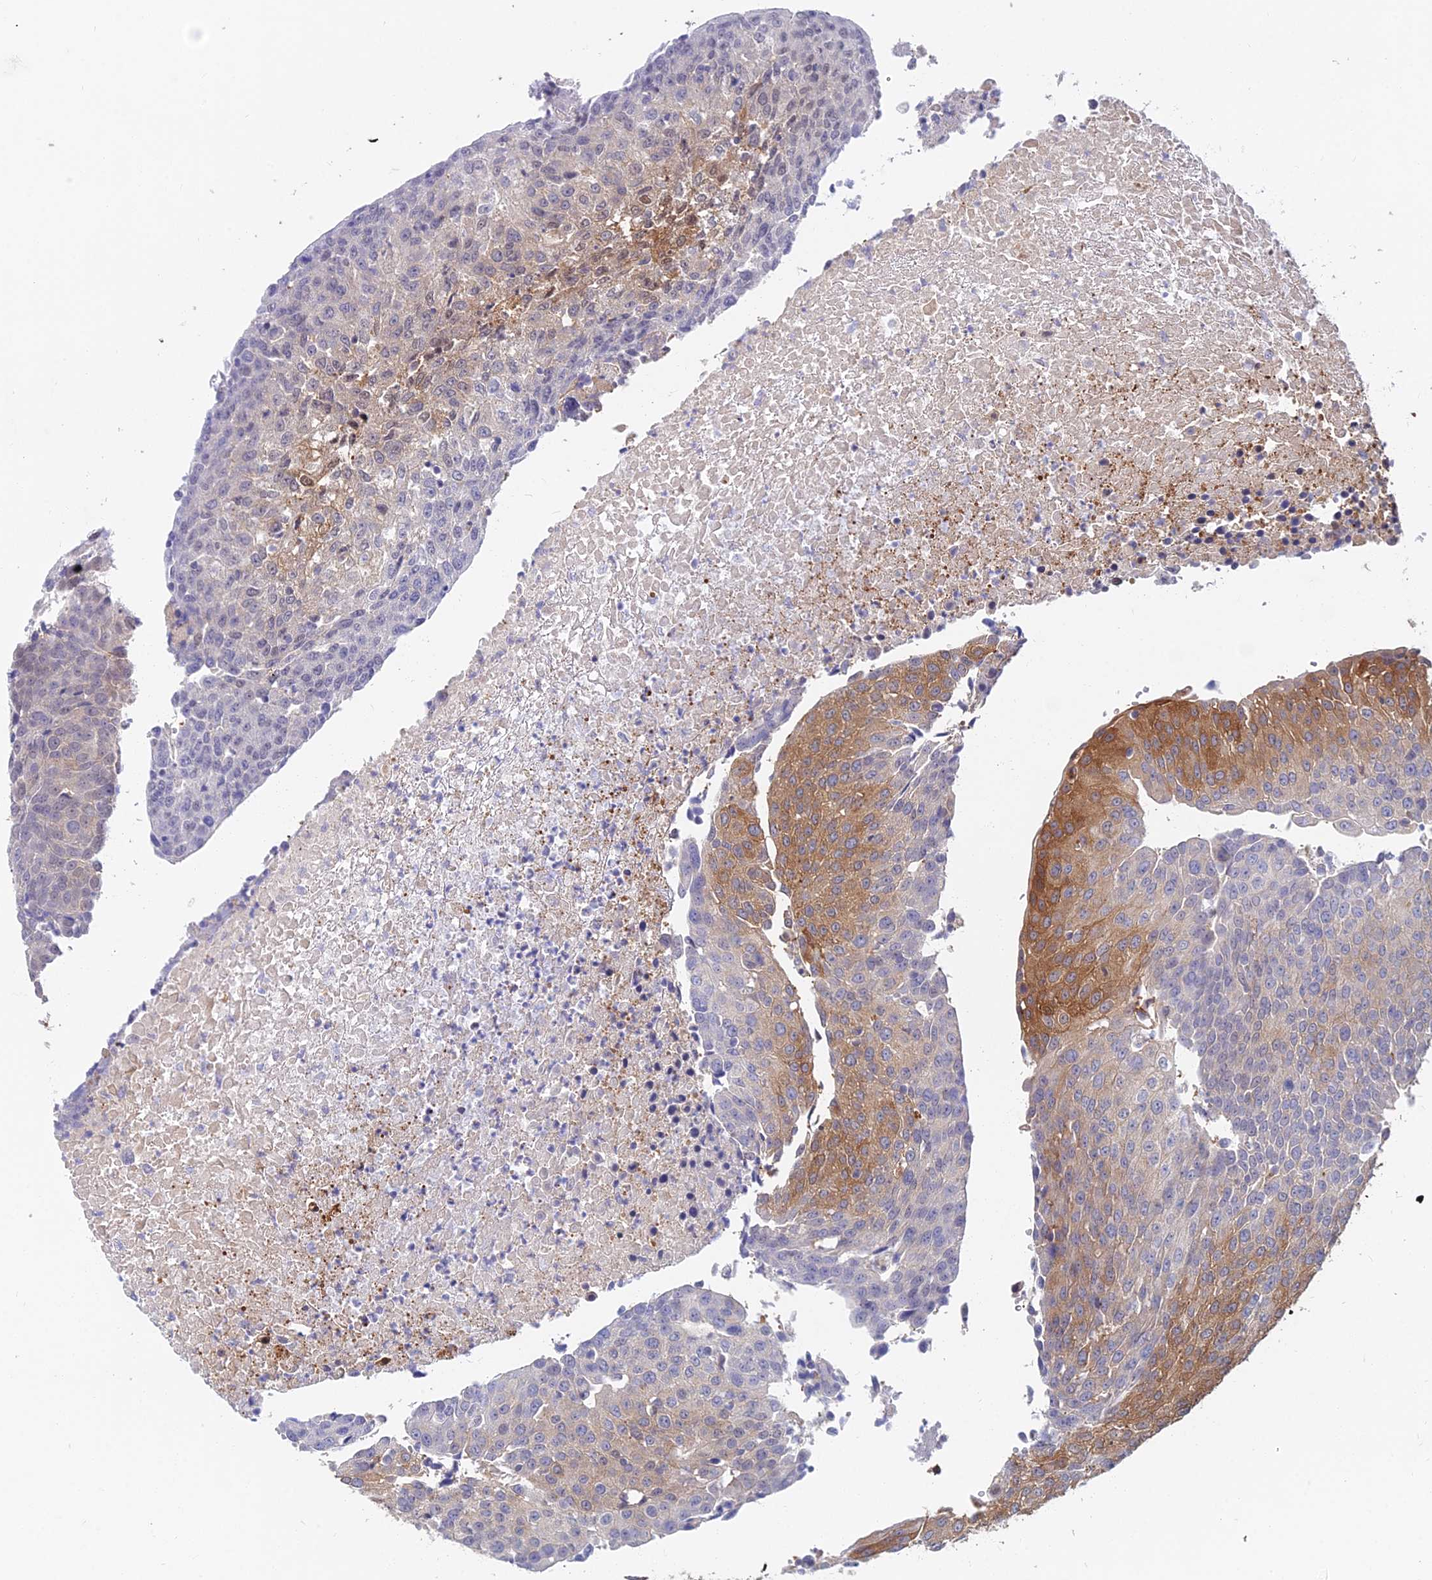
{"staining": {"intensity": "moderate", "quantity": "25%-75%", "location": "cytoplasmic/membranous"}, "tissue": "urothelial cancer", "cell_type": "Tumor cells", "image_type": "cancer", "snomed": [{"axis": "morphology", "description": "Urothelial carcinoma, High grade"}, {"axis": "topography", "description": "Urinary bladder"}], "caption": "The image exhibits immunohistochemical staining of urothelial carcinoma (high-grade). There is moderate cytoplasmic/membranous positivity is present in about 25%-75% of tumor cells. (DAB (3,3'-diaminobenzidine) IHC with brightfield microscopy, high magnification).", "gene": "B3GALT4", "patient": {"sex": "female", "age": 85}}